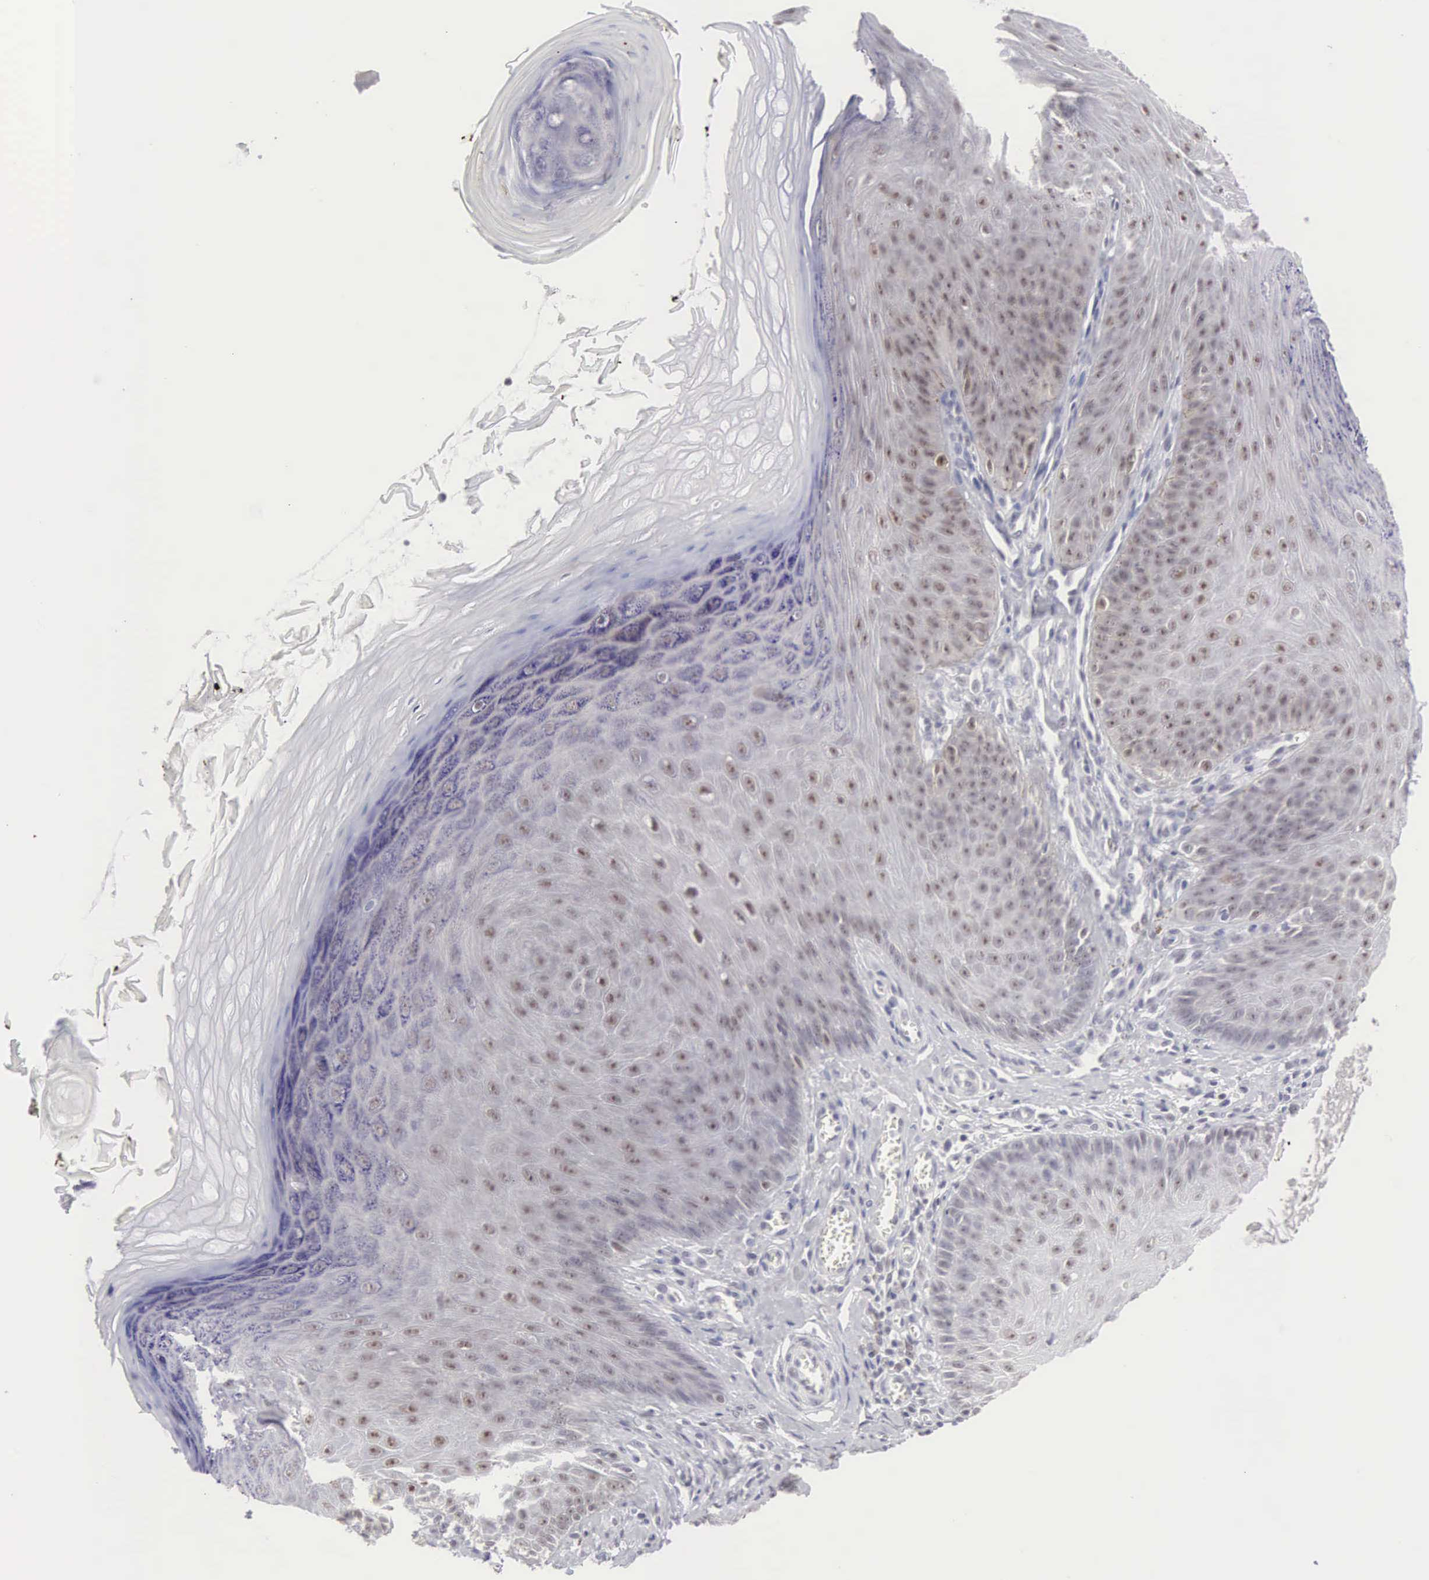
{"staining": {"intensity": "weak", "quantity": "25%-75%", "location": "nuclear"}, "tissue": "skin", "cell_type": "Fibroblasts", "image_type": "normal", "snomed": [{"axis": "morphology", "description": "Normal tissue, NOS"}, {"axis": "topography", "description": "Skin"}], "caption": "Skin stained with a protein marker reveals weak staining in fibroblasts.", "gene": "MNAT1", "patient": {"sex": "female", "age": 15}}